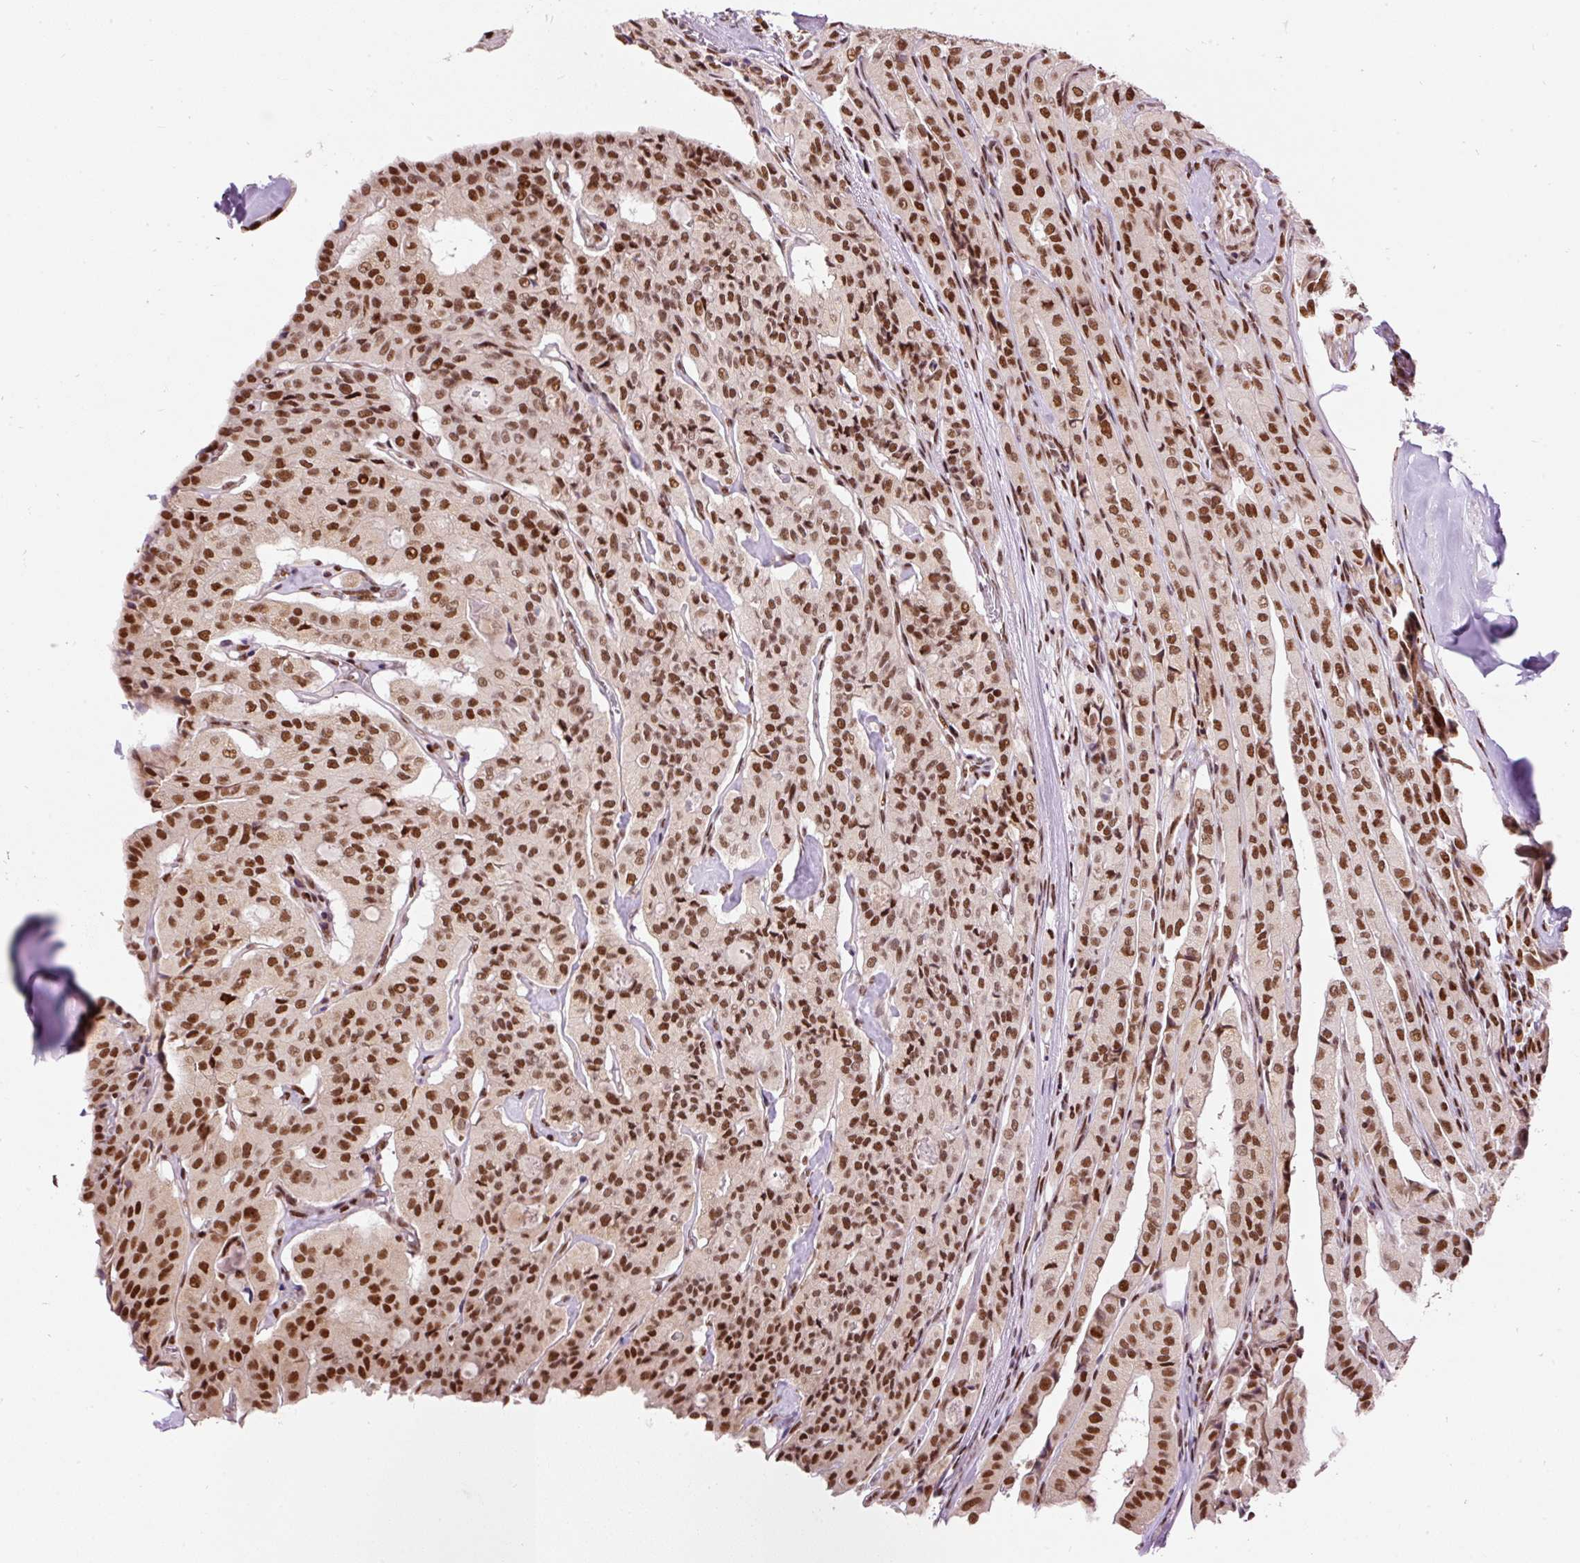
{"staining": {"intensity": "strong", "quantity": ">75%", "location": "nuclear"}, "tissue": "thyroid cancer", "cell_type": "Tumor cells", "image_type": "cancer", "snomed": [{"axis": "morphology", "description": "Papillary adenocarcinoma, NOS"}, {"axis": "topography", "description": "Thyroid gland"}], "caption": "An image of human thyroid cancer stained for a protein demonstrates strong nuclear brown staining in tumor cells.", "gene": "HNRNPC", "patient": {"sex": "female", "age": 59}}